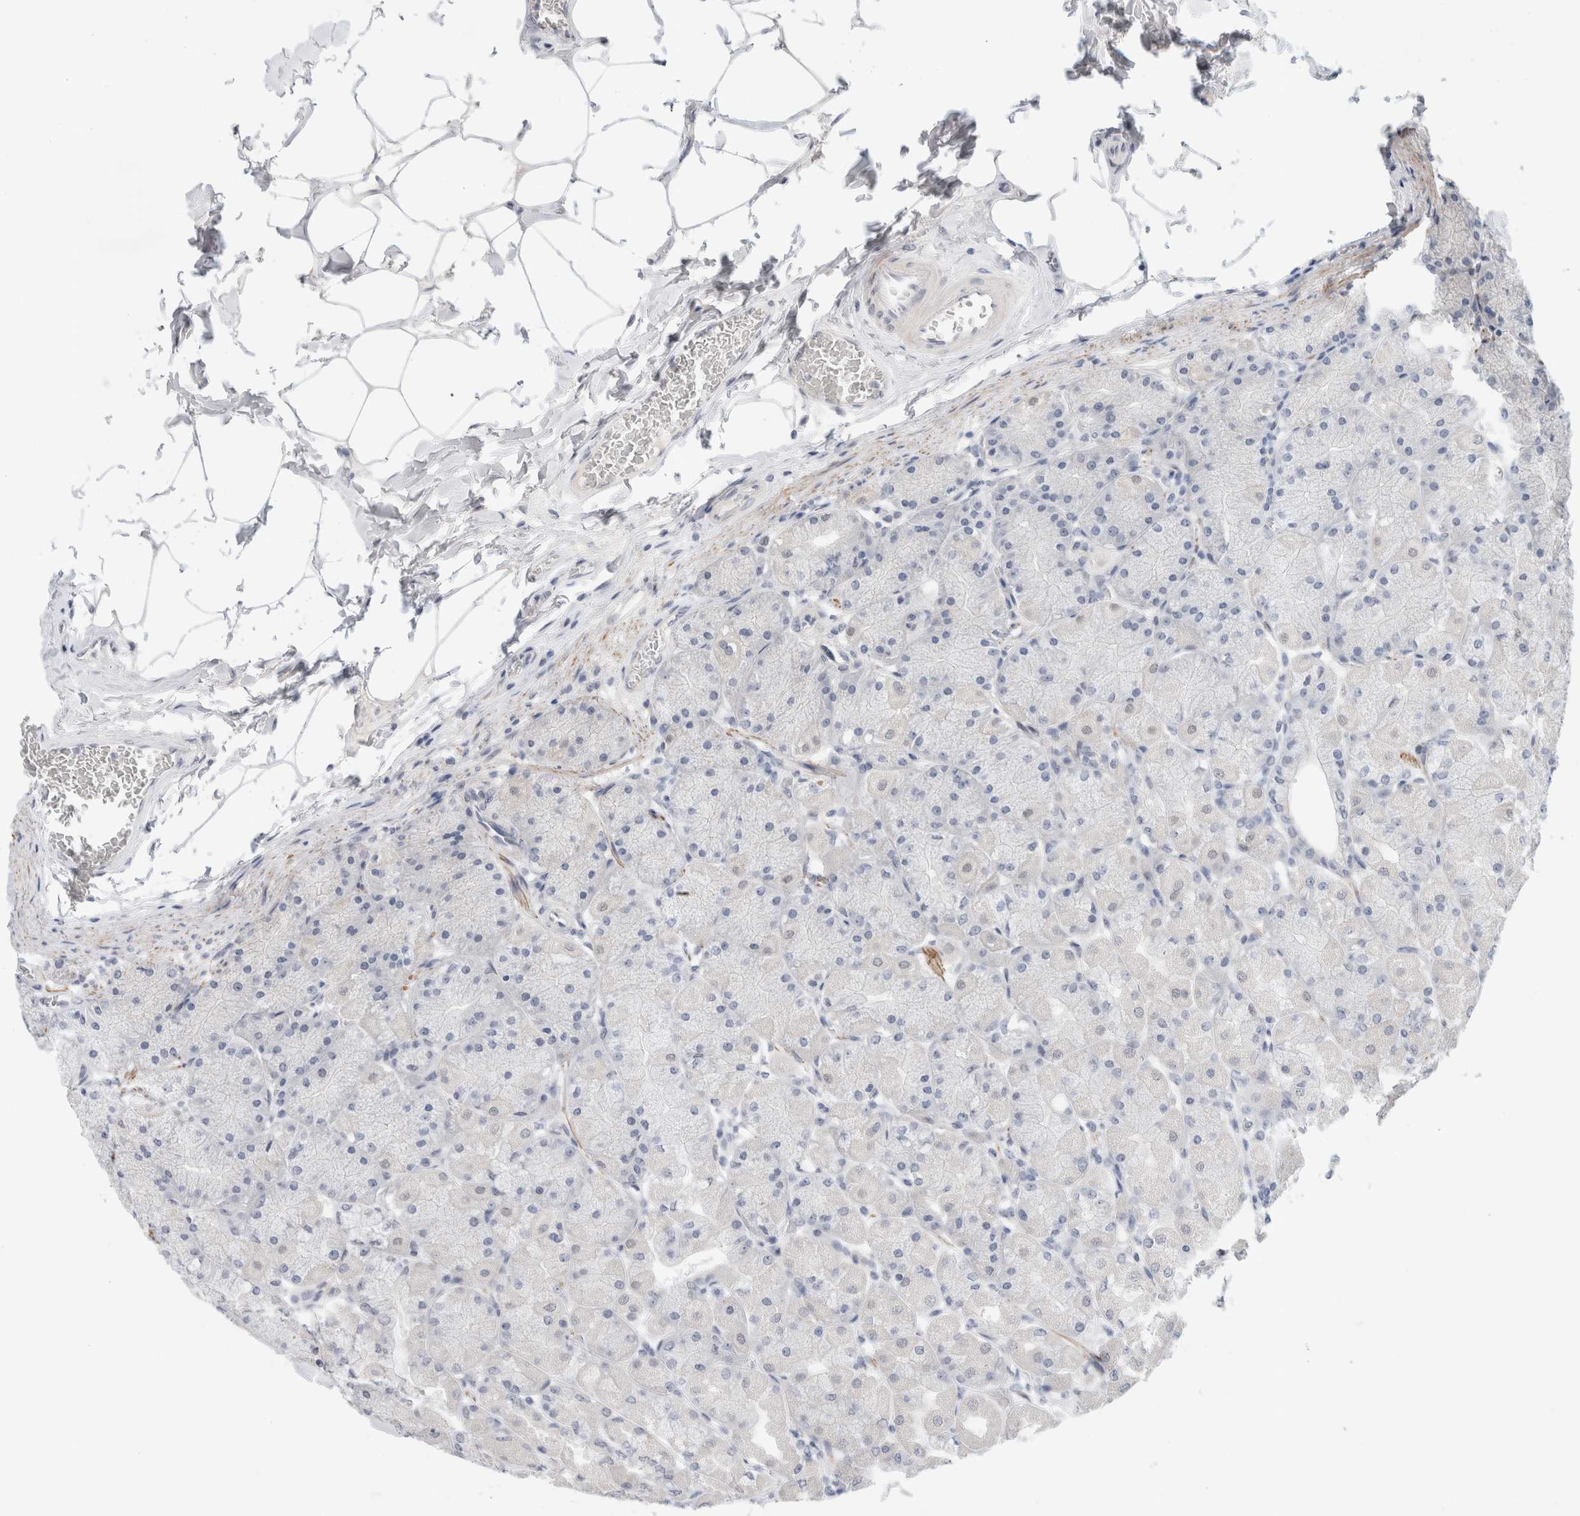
{"staining": {"intensity": "moderate", "quantity": "<25%", "location": "nuclear"}, "tissue": "stomach", "cell_type": "Glandular cells", "image_type": "normal", "snomed": [{"axis": "morphology", "description": "Normal tissue, NOS"}, {"axis": "topography", "description": "Stomach, upper"}], "caption": "Immunohistochemical staining of normal stomach reveals moderate nuclear protein staining in about <25% of glandular cells. (IHC, brightfield microscopy, high magnification).", "gene": "KNL1", "patient": {"sex": "female", "age": 56}}